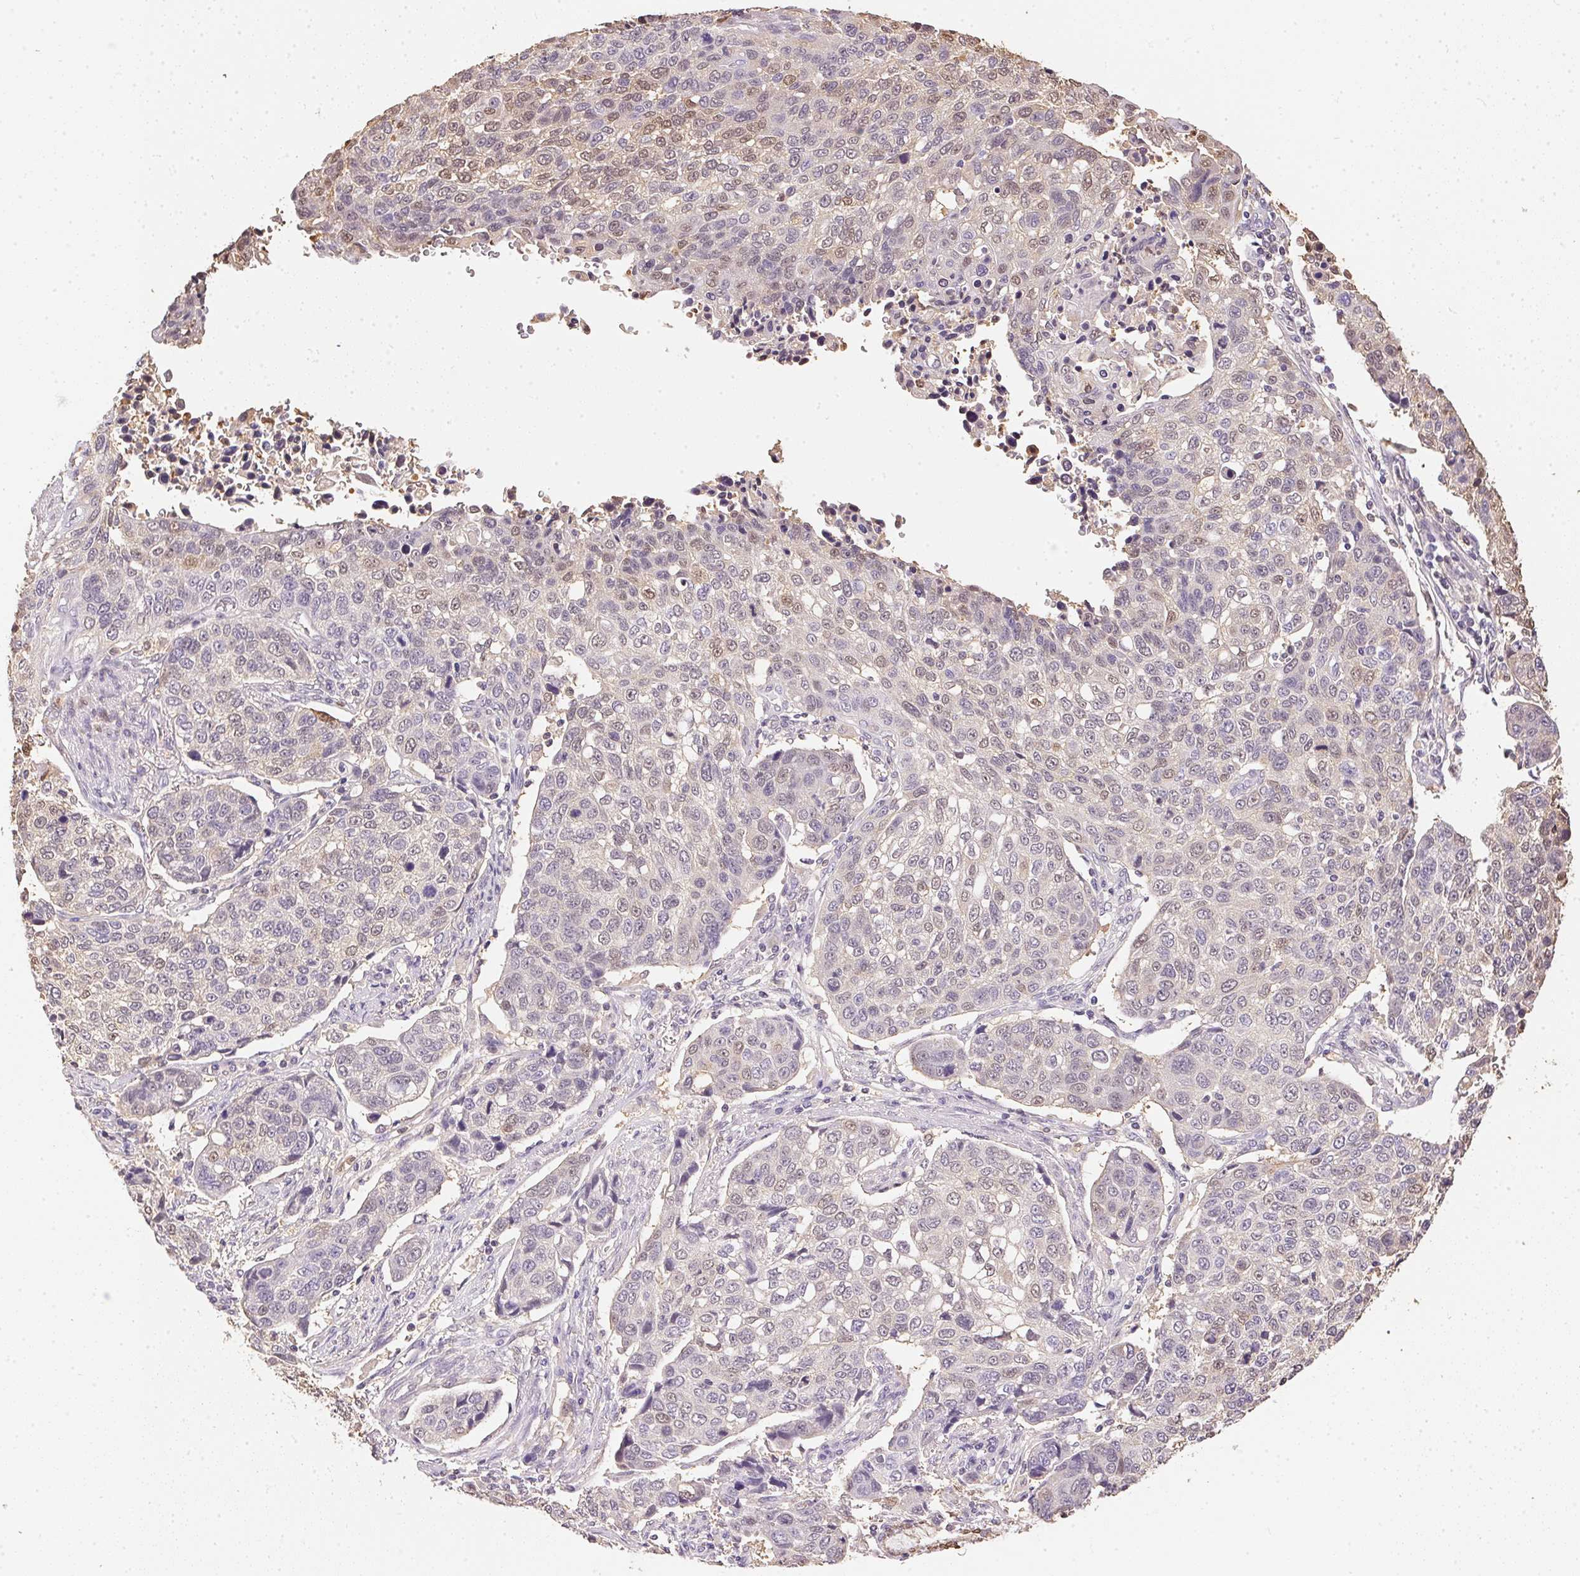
{"staining": {"intensity": "weak", "quantity": "<25%", "location": "nuclear"}, "tissue": "lung cancer", "cell_type": "Tumor cells", "image_type": "cancer", "snomed": [{"axis": "morphology", "description": "Squamous cell carcinoma, NOS"}, {"axis": "topography", "description": "Lymph node"}, {"axis": "topography", "description": "Lung"}], "caption": "Immunohistochemistry micrograph of squamous cell carcinoma (lung) stained for a protein (brown), which reveals no staining in tumor cells.", "gene": "S100A3", "patient": {"sex": "male", "age": 61}}